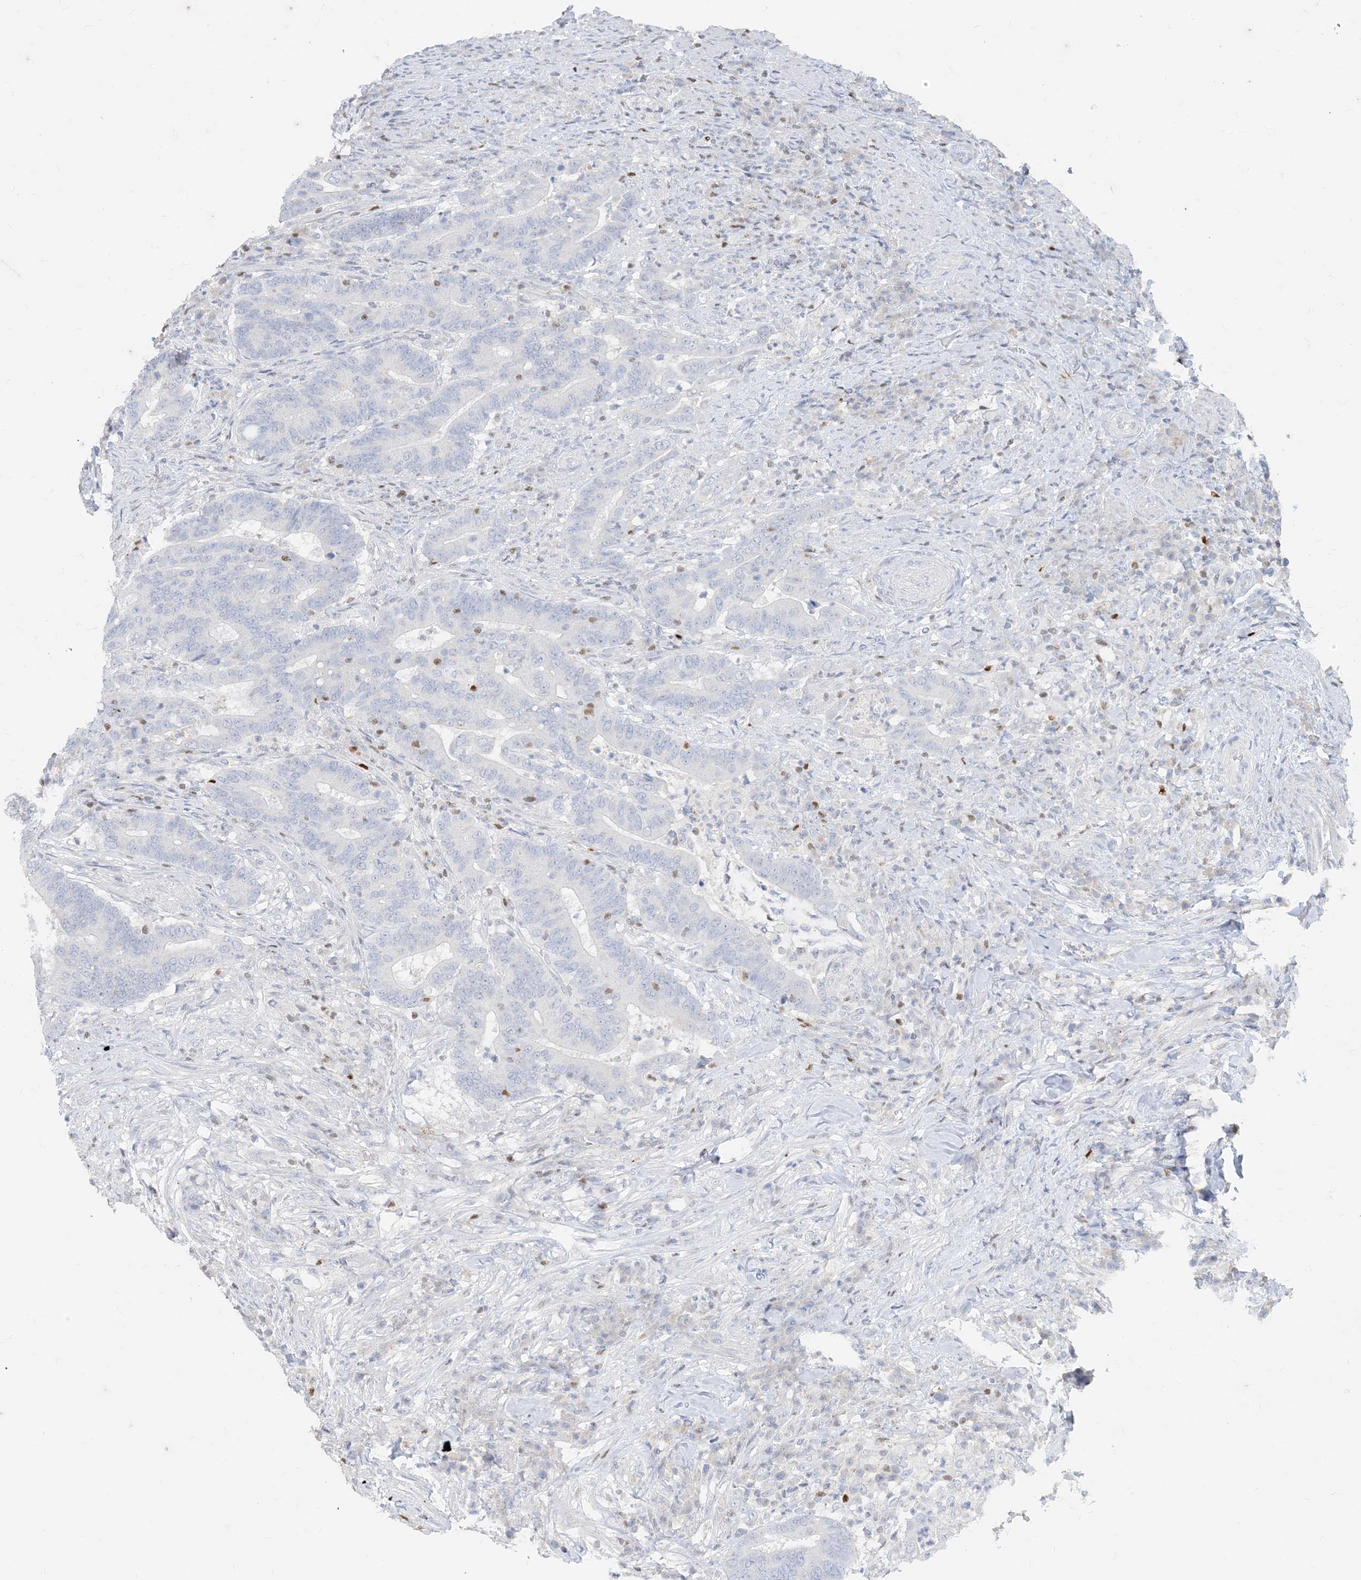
{"staining": {"intensity": "negative", "quantity": "none", "location": "none"}, "tissue": "colorectal cancer", "cell_type": "Tumor cells", "image_type": "cancer", "snomed": [{"axis": "morphology", "description": "Adenocarcinoma, NOS"}, {"axis": "topography", "description": "Colon"}], "caption": "Immunohistochemistry (IHC) photomicrograph of human colorectal cancer stained for a protein (brown), which reveals no staining in tumor cells.", "gene": "TBX21", "patient": {"sex": "female", "age": 66}}